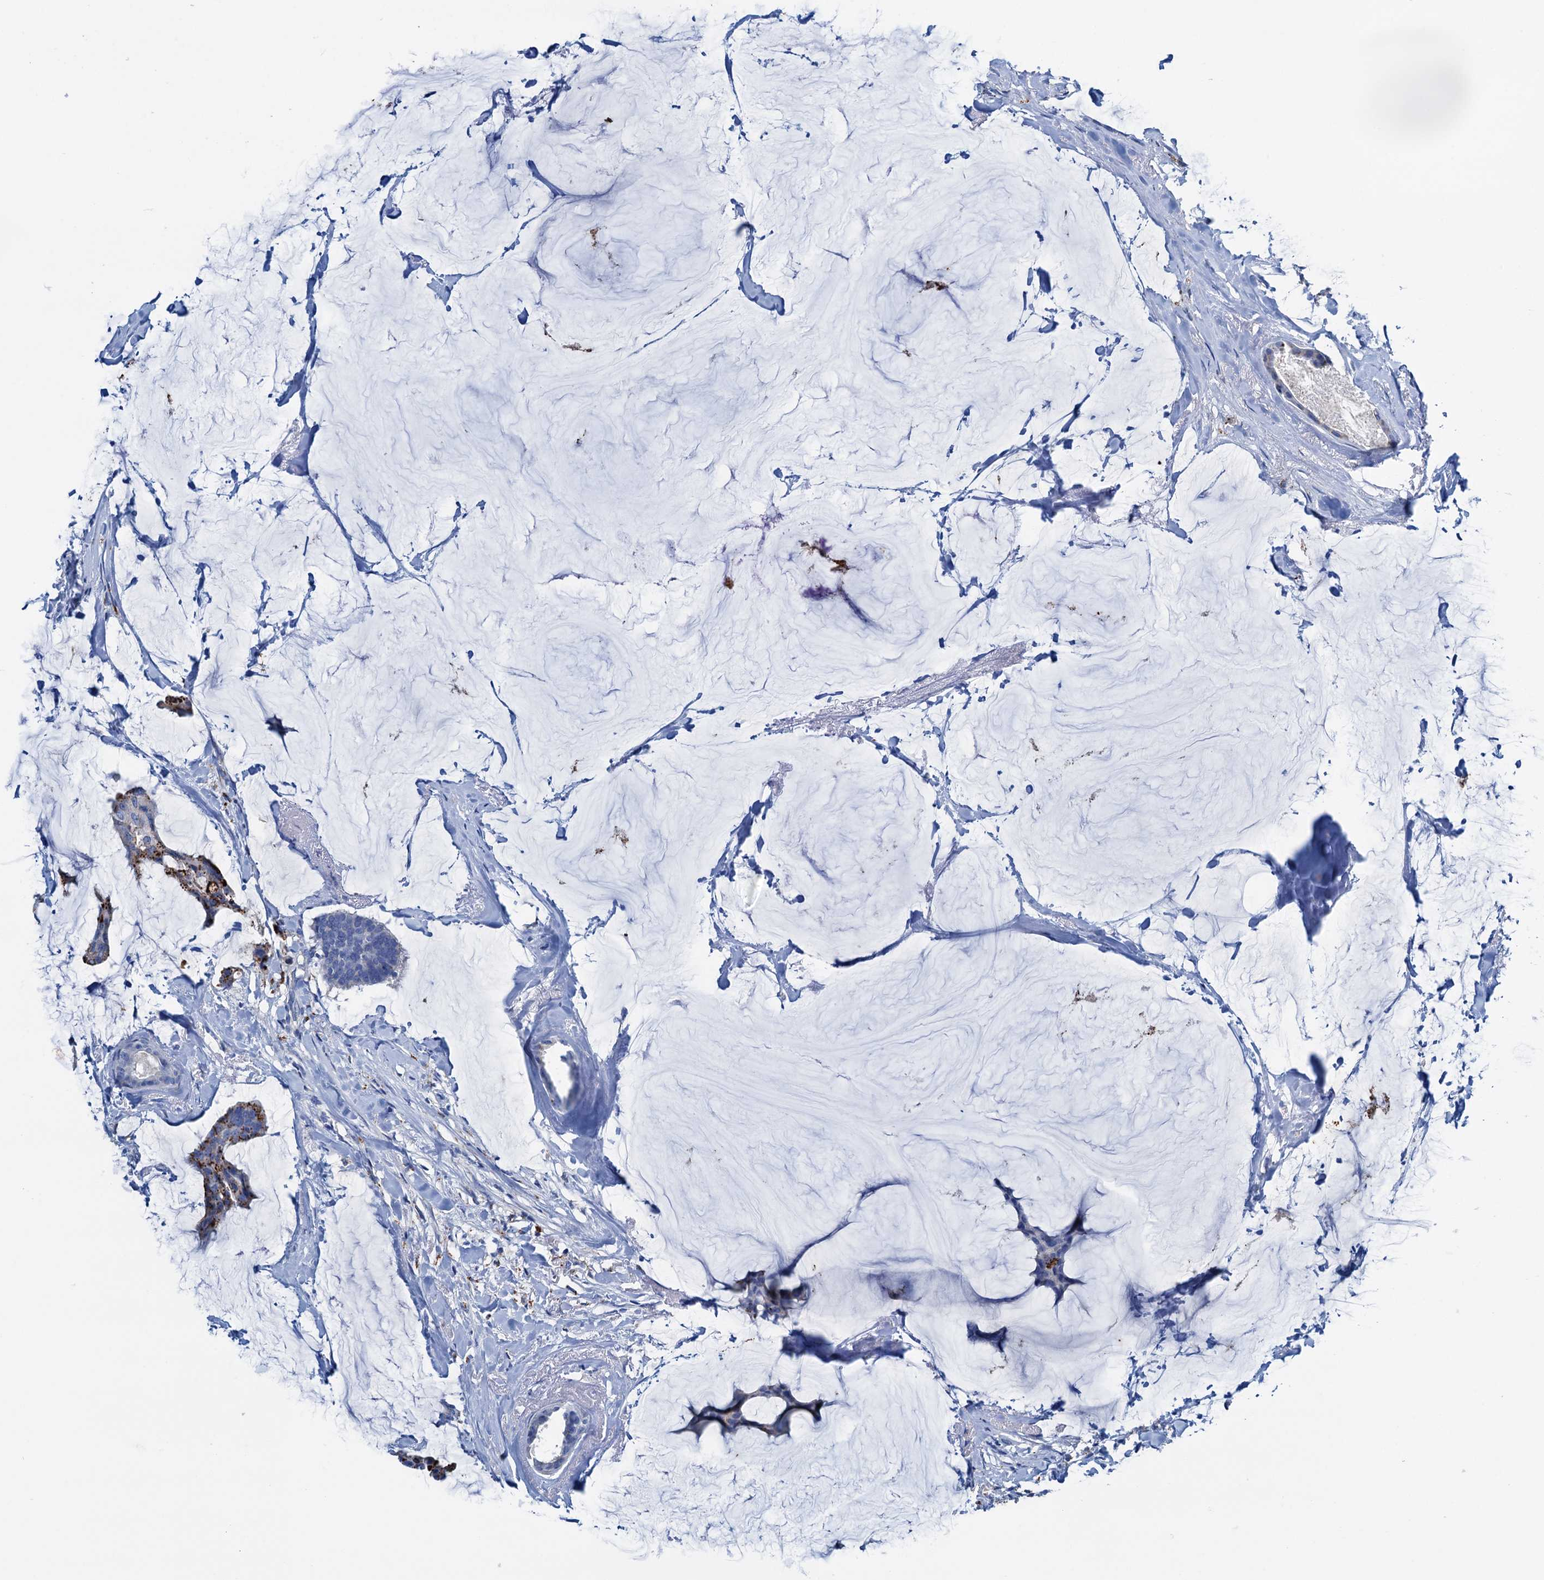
{"staining": {"intensity": "moderate", "quantity": "<25%", "location": "cytoplasmic/membranous"}, "tissue": "breast cancer", "cell_type": "Tumor cells", "image_type": "cancer", "snomed": [{"axis": "morphology", "description": "Duct carcinoma"}, {"axis": "topography", "description": "Breast"}], "caption": "Brown immunohistochemical staining in human breast intraductal carcinoma displays moderate cytoplasmic/membranous expression in about <25% of tumor cells. (brown staining indicates protein expression, while blue staining denotes nuclei).", "gene": "C1QTNF4", "patient": {"sex": "female", "age": 93}}